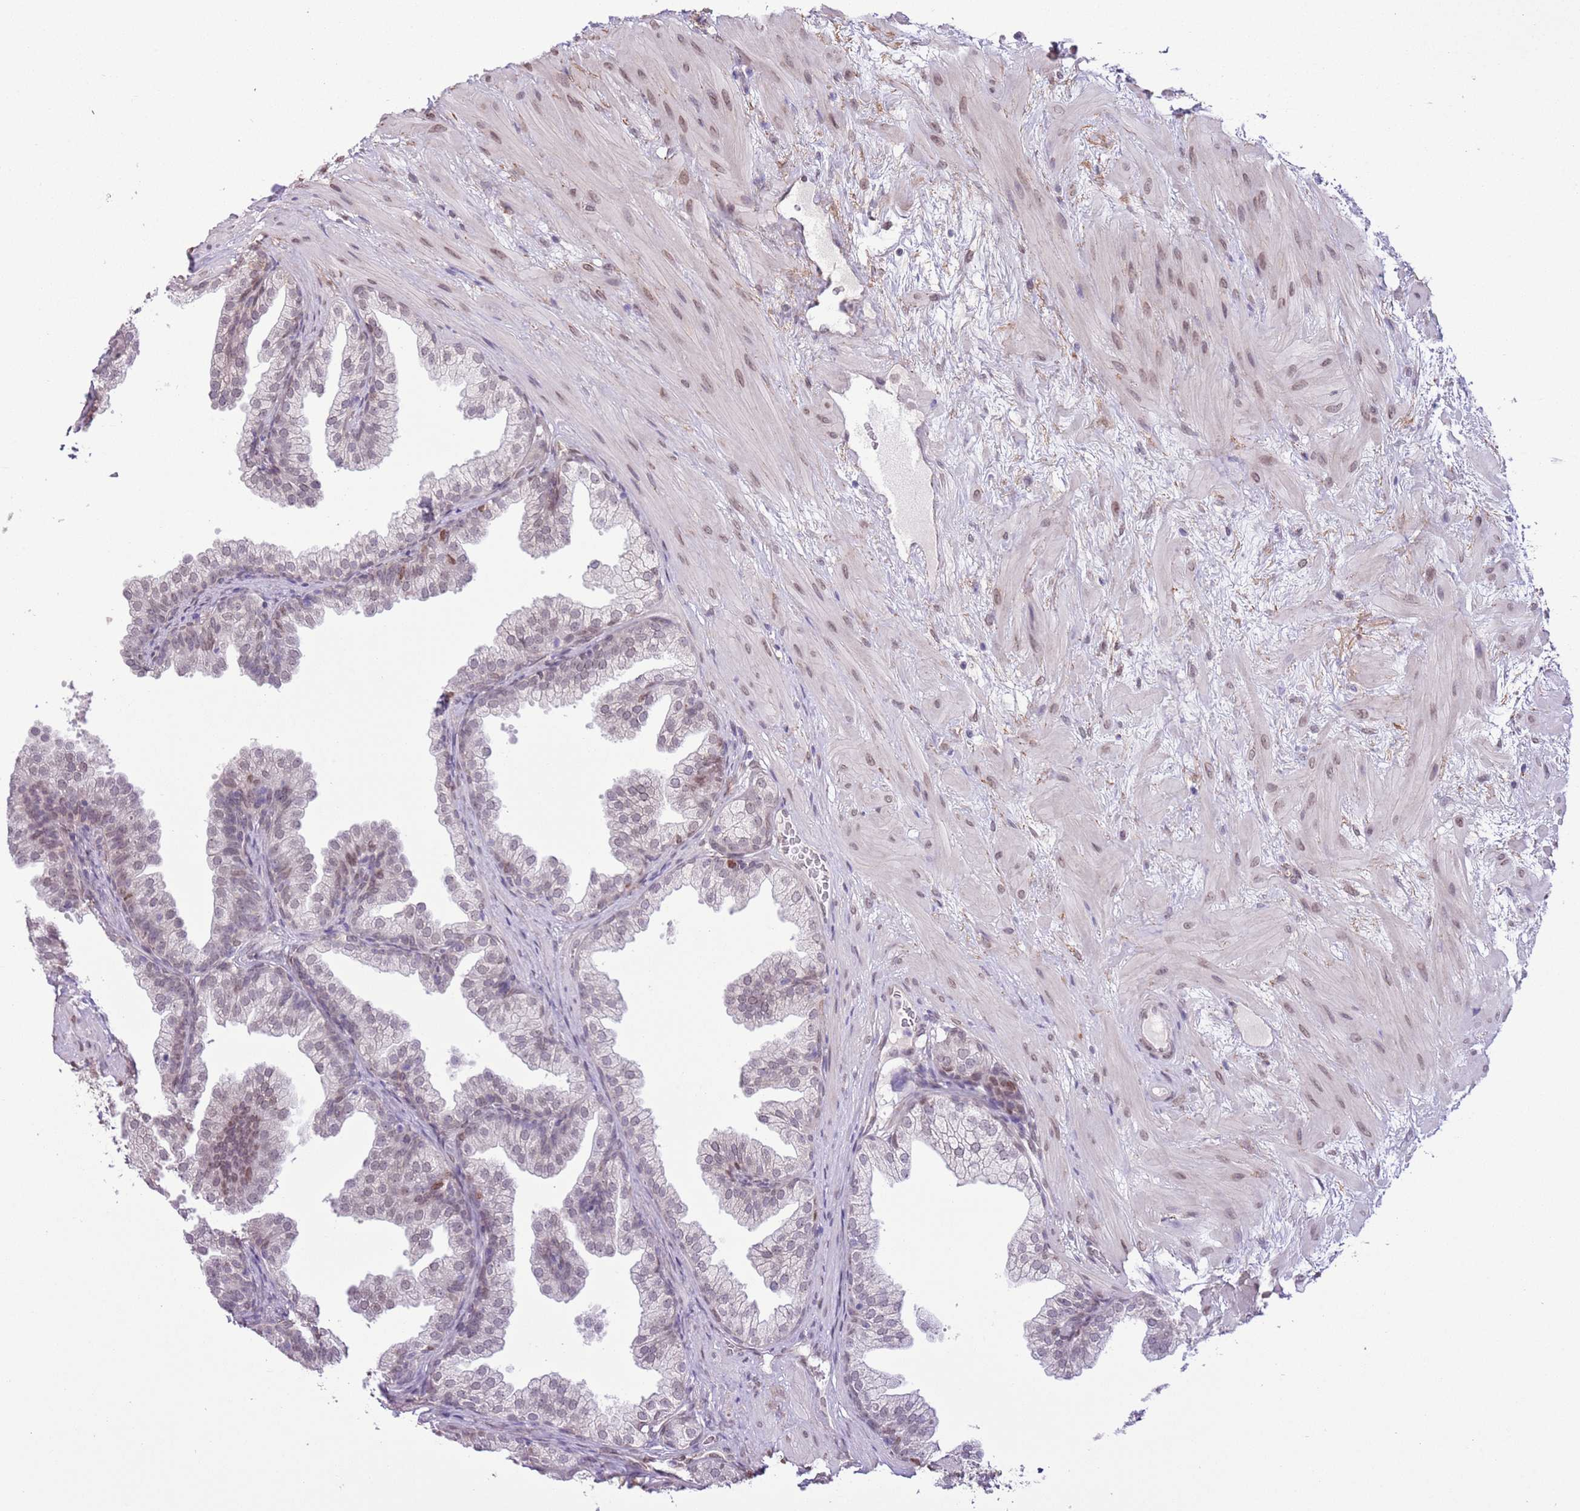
{"staining": {"intensity": "moderate", "quantity": "25%-75%", "location": "cytoplasmic/membranous,nuclear"}, "tissue": "prostate", "cell_type": "Glandular cells", "image_type": "normal", "snomed": [{"axis": "morphology", "description": "Normal tissue, NOS"}, {"axis": "topography", "description": "Prostate"}], "caption": "Protein staining of normal prostate shows moderate cytoplasmic/membranous,nuclear staining in about 25%-75% of glandular cells. (DAB (3,3'-diaminobenzidine) = brown stain, brightfield microscopy at high magnification).", "gene": "ZGLP1", "patient": {"sex": "male", "age": 37}}